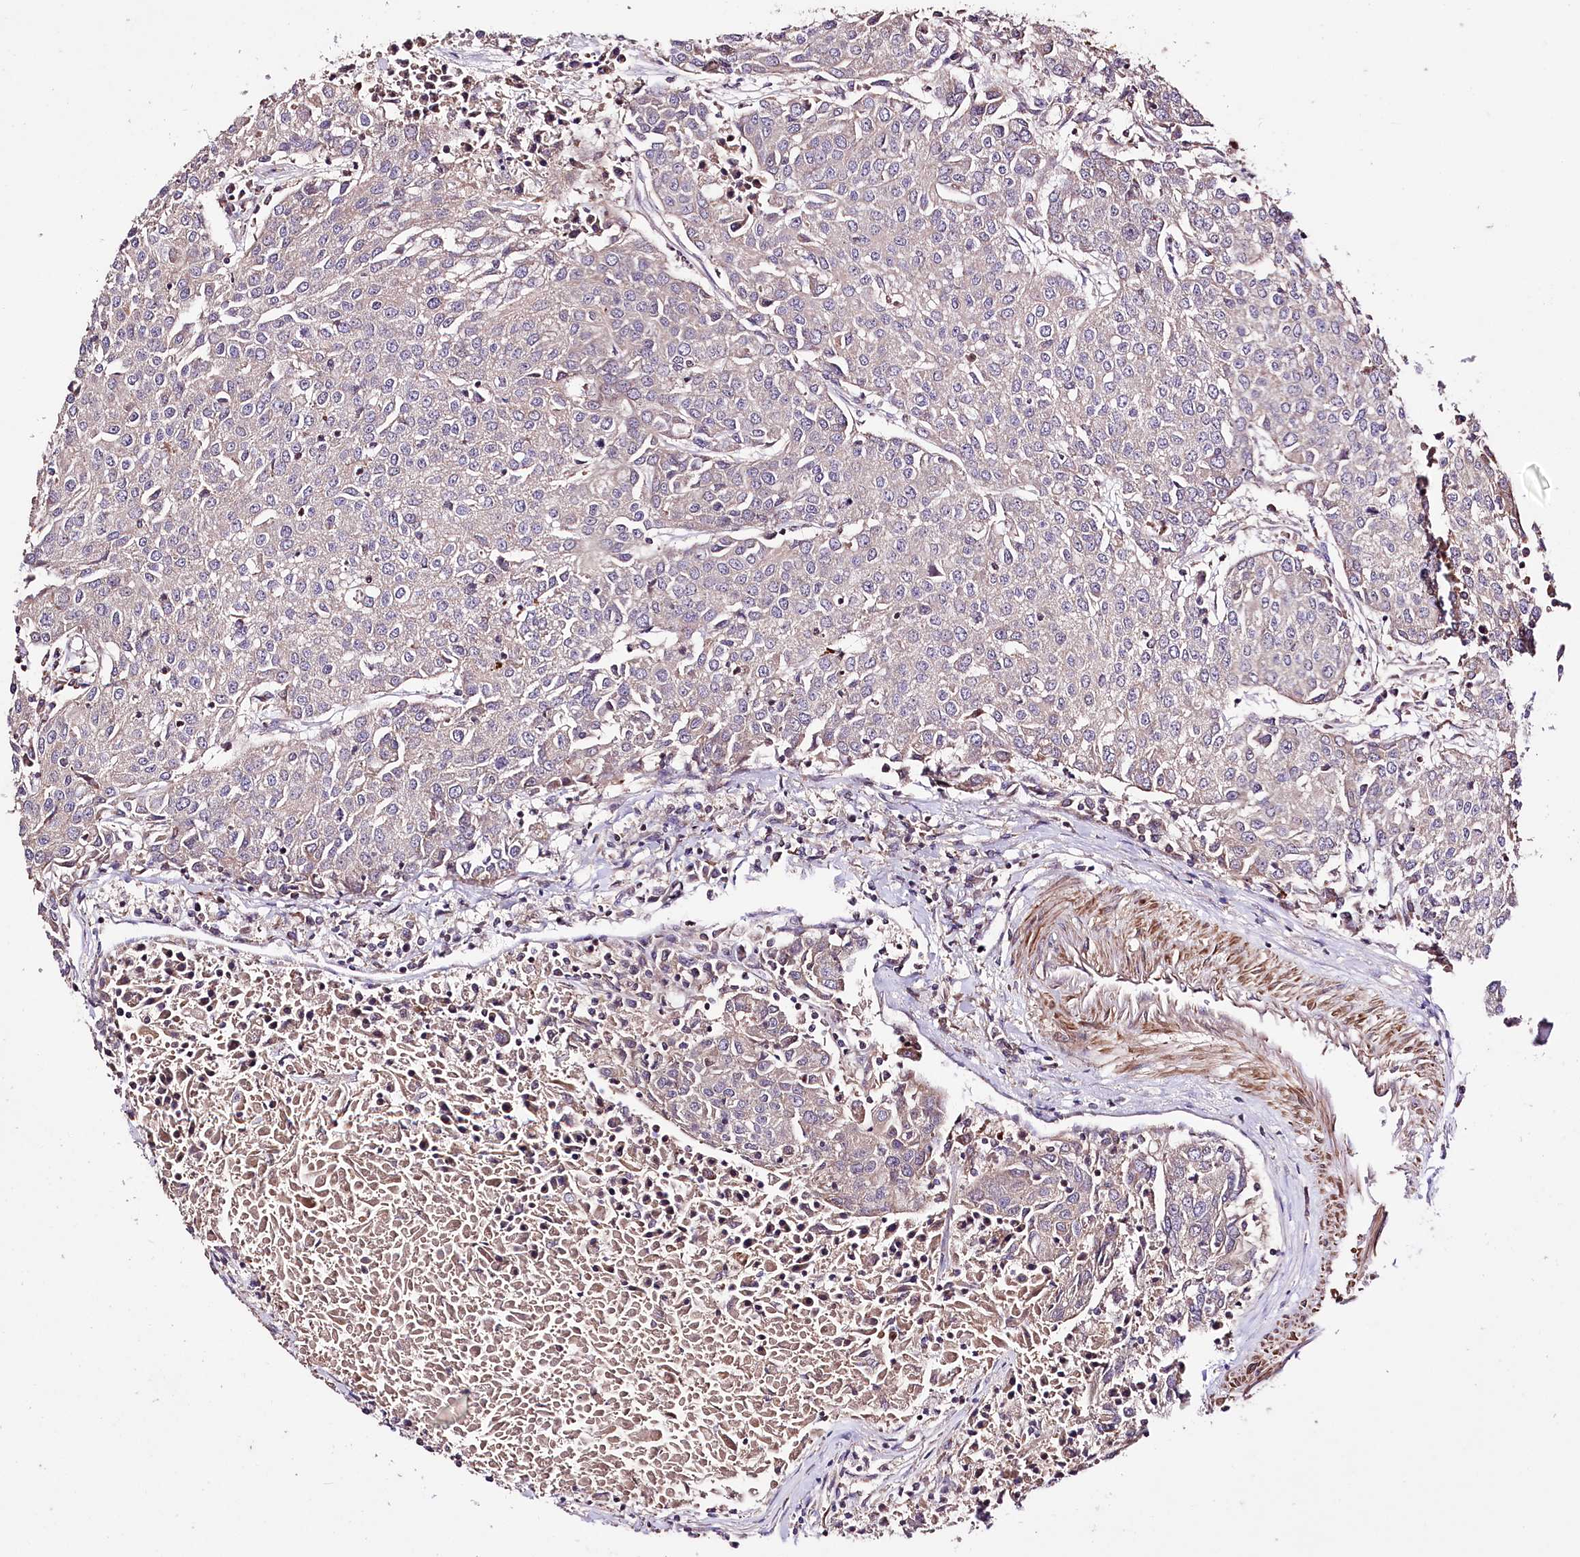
{"staining": {"intensity": "negative", "quantity": "none", "location": "none"}, "tissue": "urothelial cancer", "cell_type": "Tumor cells", "image_type": "cancer", "snomed": [{"axis": "morphology", "description": "Urothelial carcinoma, High grade"}, {"axis": "topography", "description": "Urinary bladder"}], "caption": "Urothelial carcinoma (high-grade) was stained to show a protein in brown. There is no significant expression in tumor cells.", "gene": "WWC1", "patient": {"sex": "female", "age": 85}}